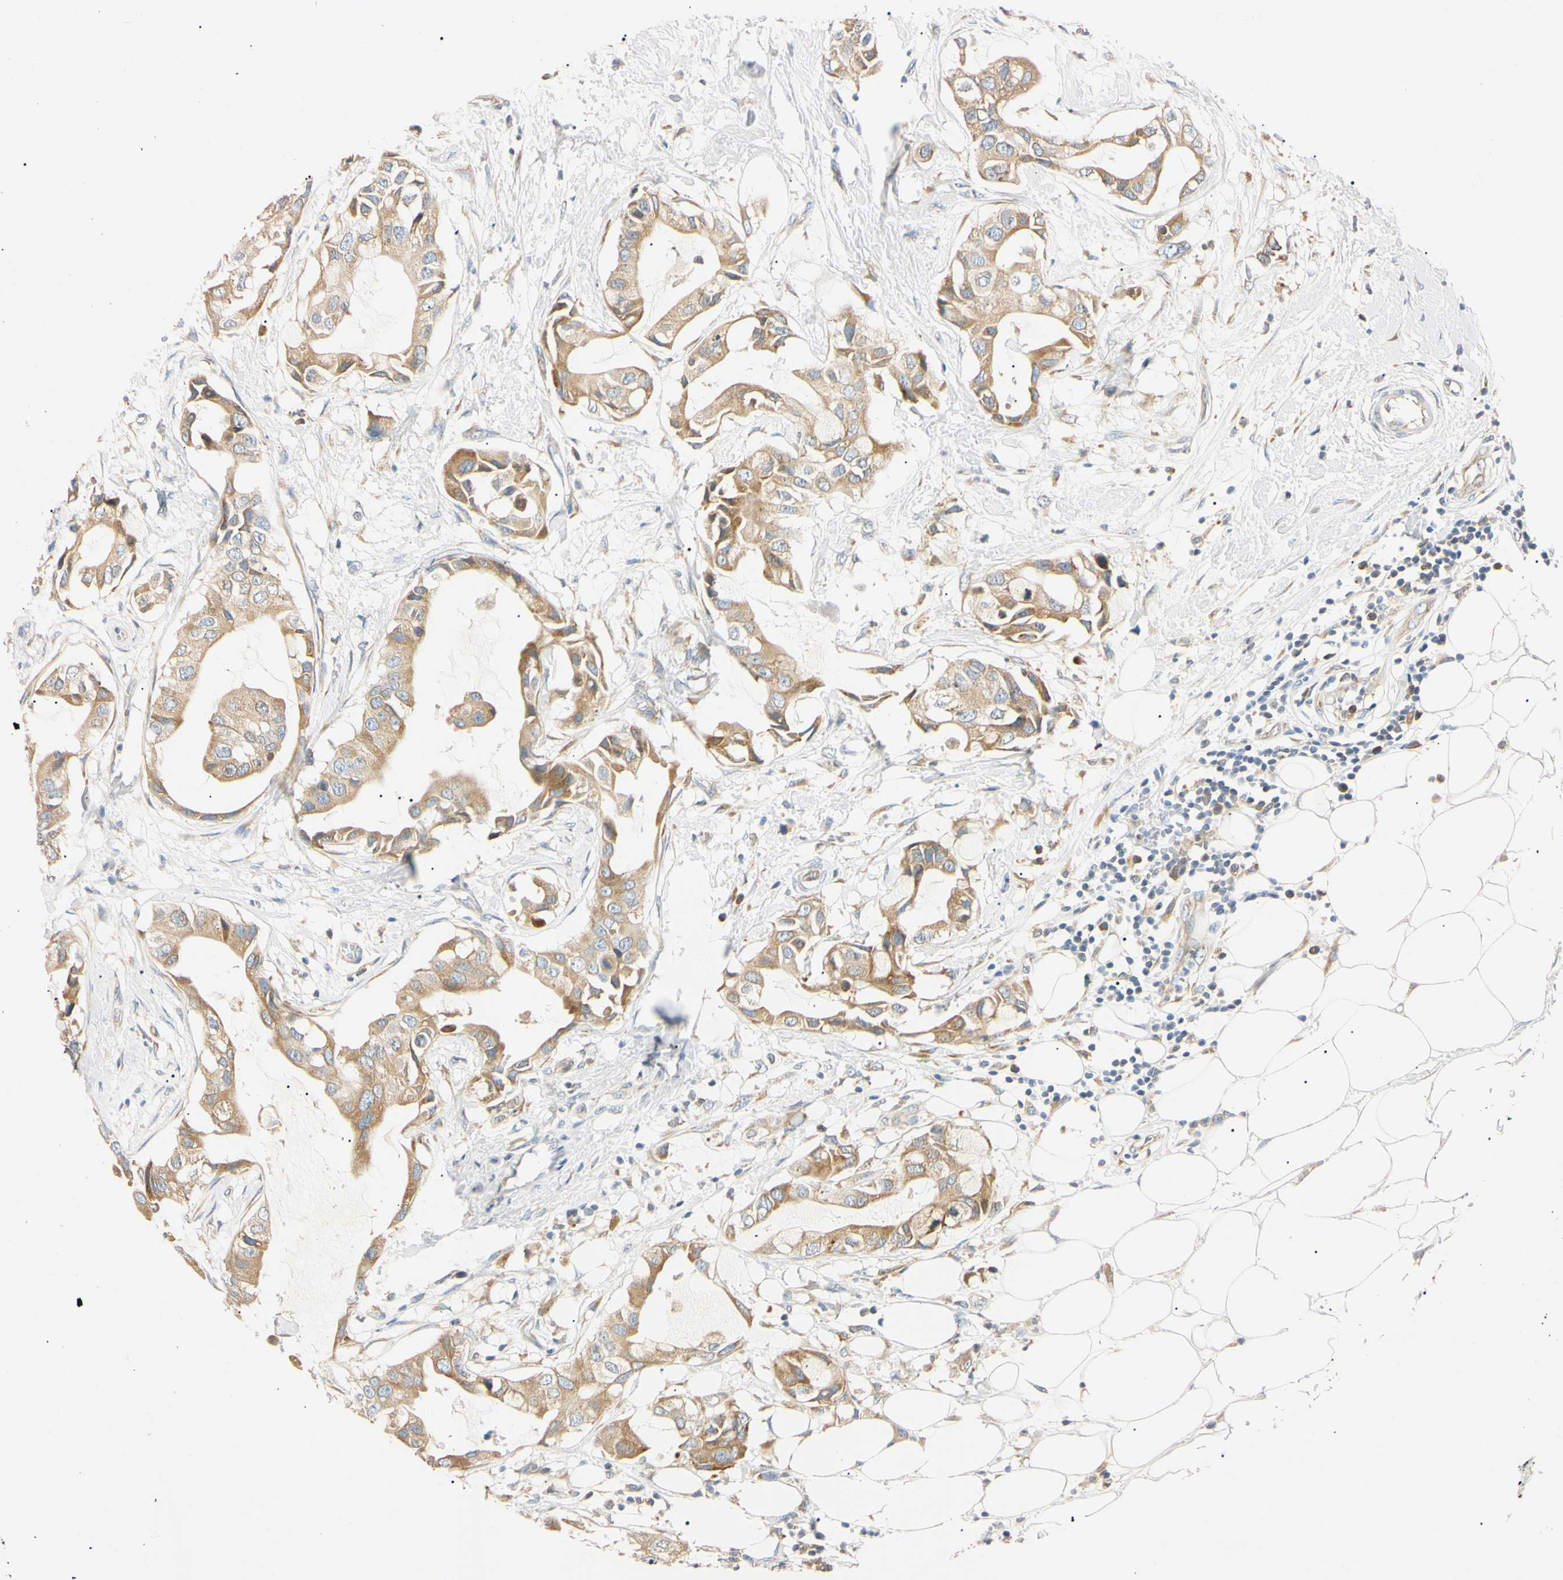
{"staining": {"intensity": "moderate", "quantity": ">75%", "location": "cytoplasmic/membranous"}, "tissue": "breast cancer", "cell_type": "Tumor cells", "image_type": "cancer", "snomed": [{"axis": "morphology", "description": "Duct carcinoma"}, {"axis": "topography", "description": "Breast"}], "caption": "A brown stain shows moderate cytoplasmic/membranous expression of a protein in breast intraductal carcinoma tumor cells.", "gene": "DNAJB12", "patient": {"sex": "female", "age": 40}}